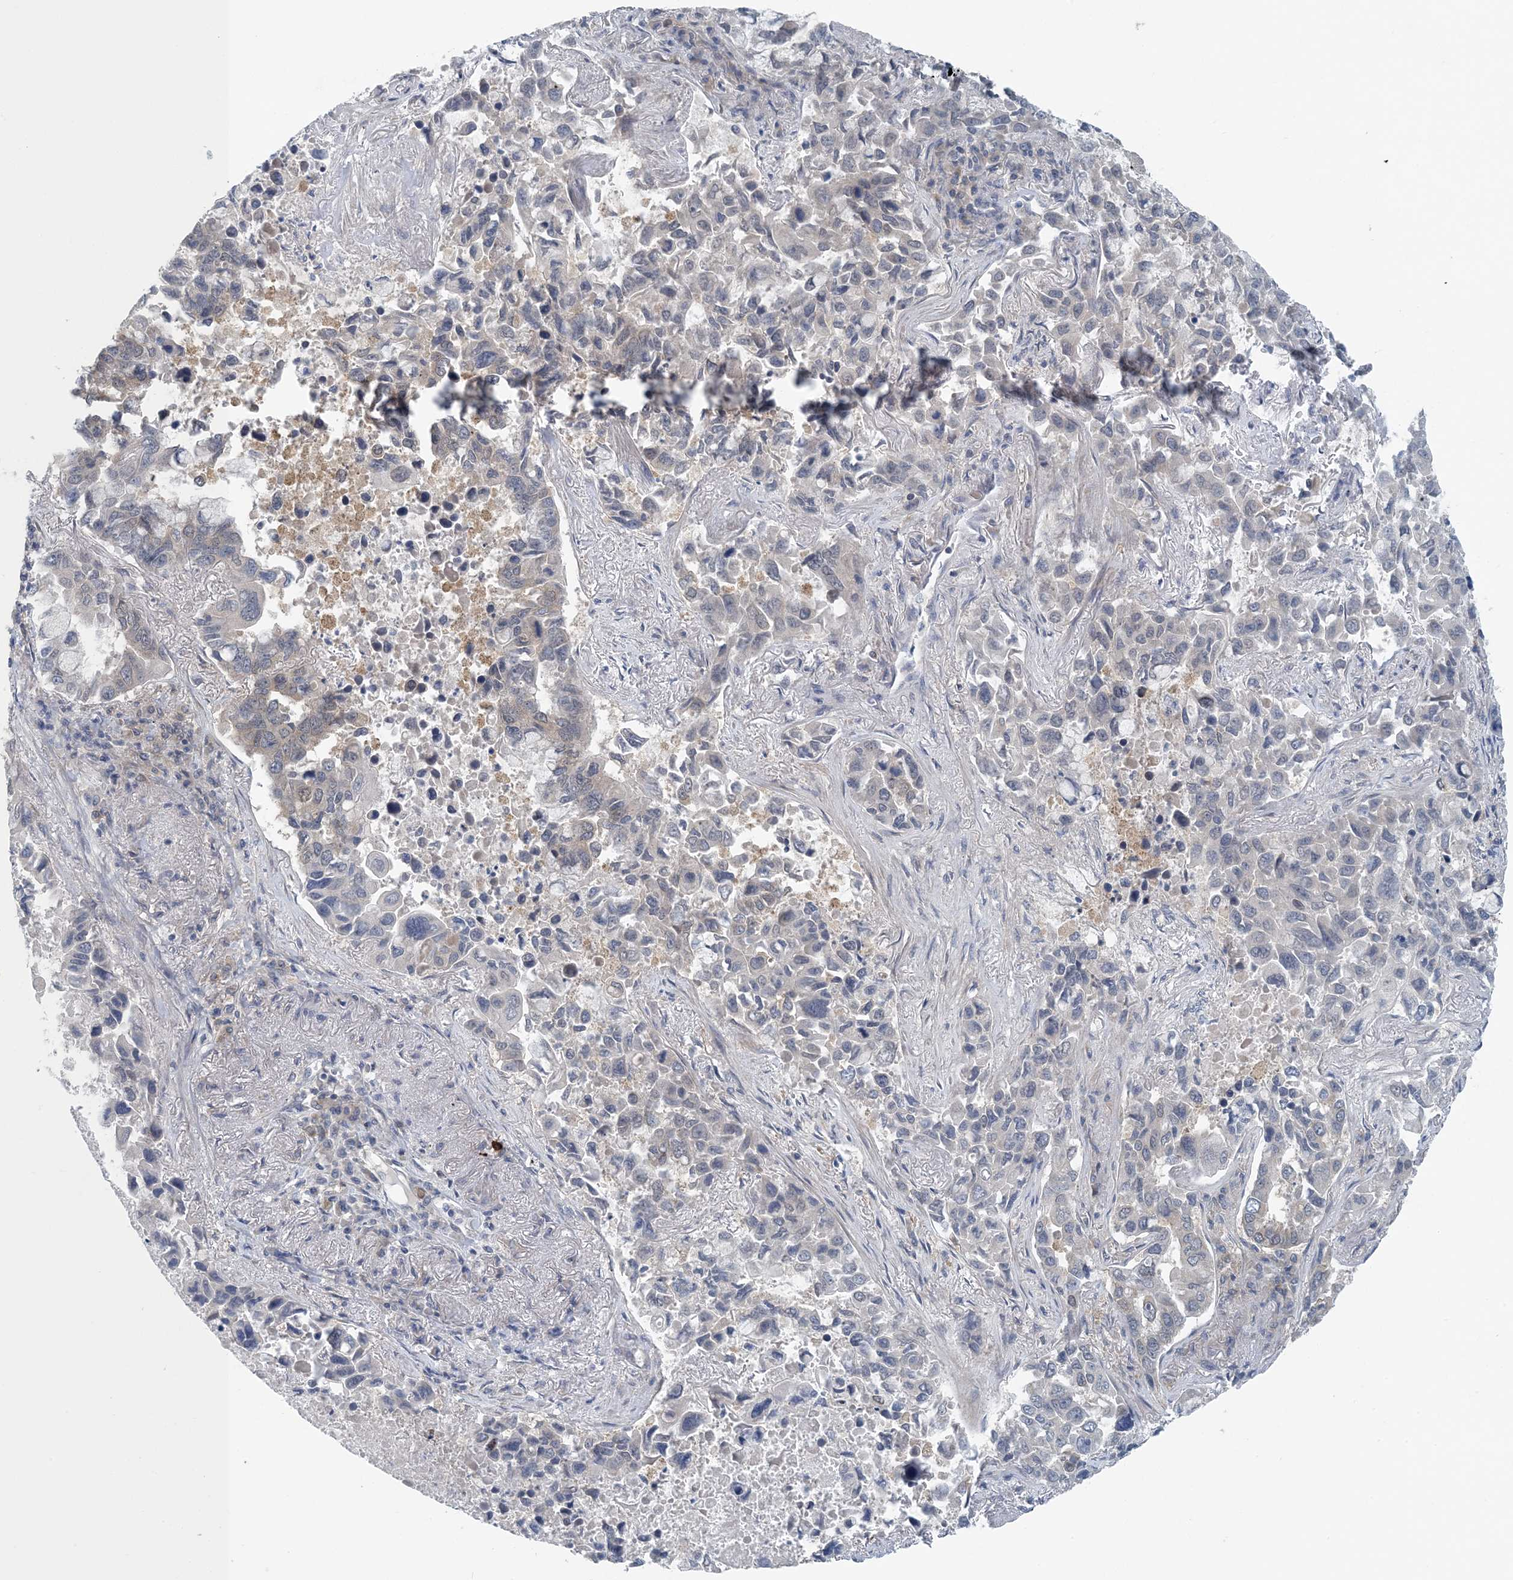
{"staining": {"intensity": "negative", "quantity": "none", "location": "none"}, "tissue": "lung cancer", "cell_type": "Tumor cells", "image_type": "cancer", "snomed": [{"axis": "morphology", "description": "Adenocarcinoma, NOS"}, {"axis": "topography", "description": "Lung"}], "caption": "There is no significant staining in tumor cells of lung cancer.", "gene": "HIKESHI", "patient": {"sex": "male", "age": 64}}